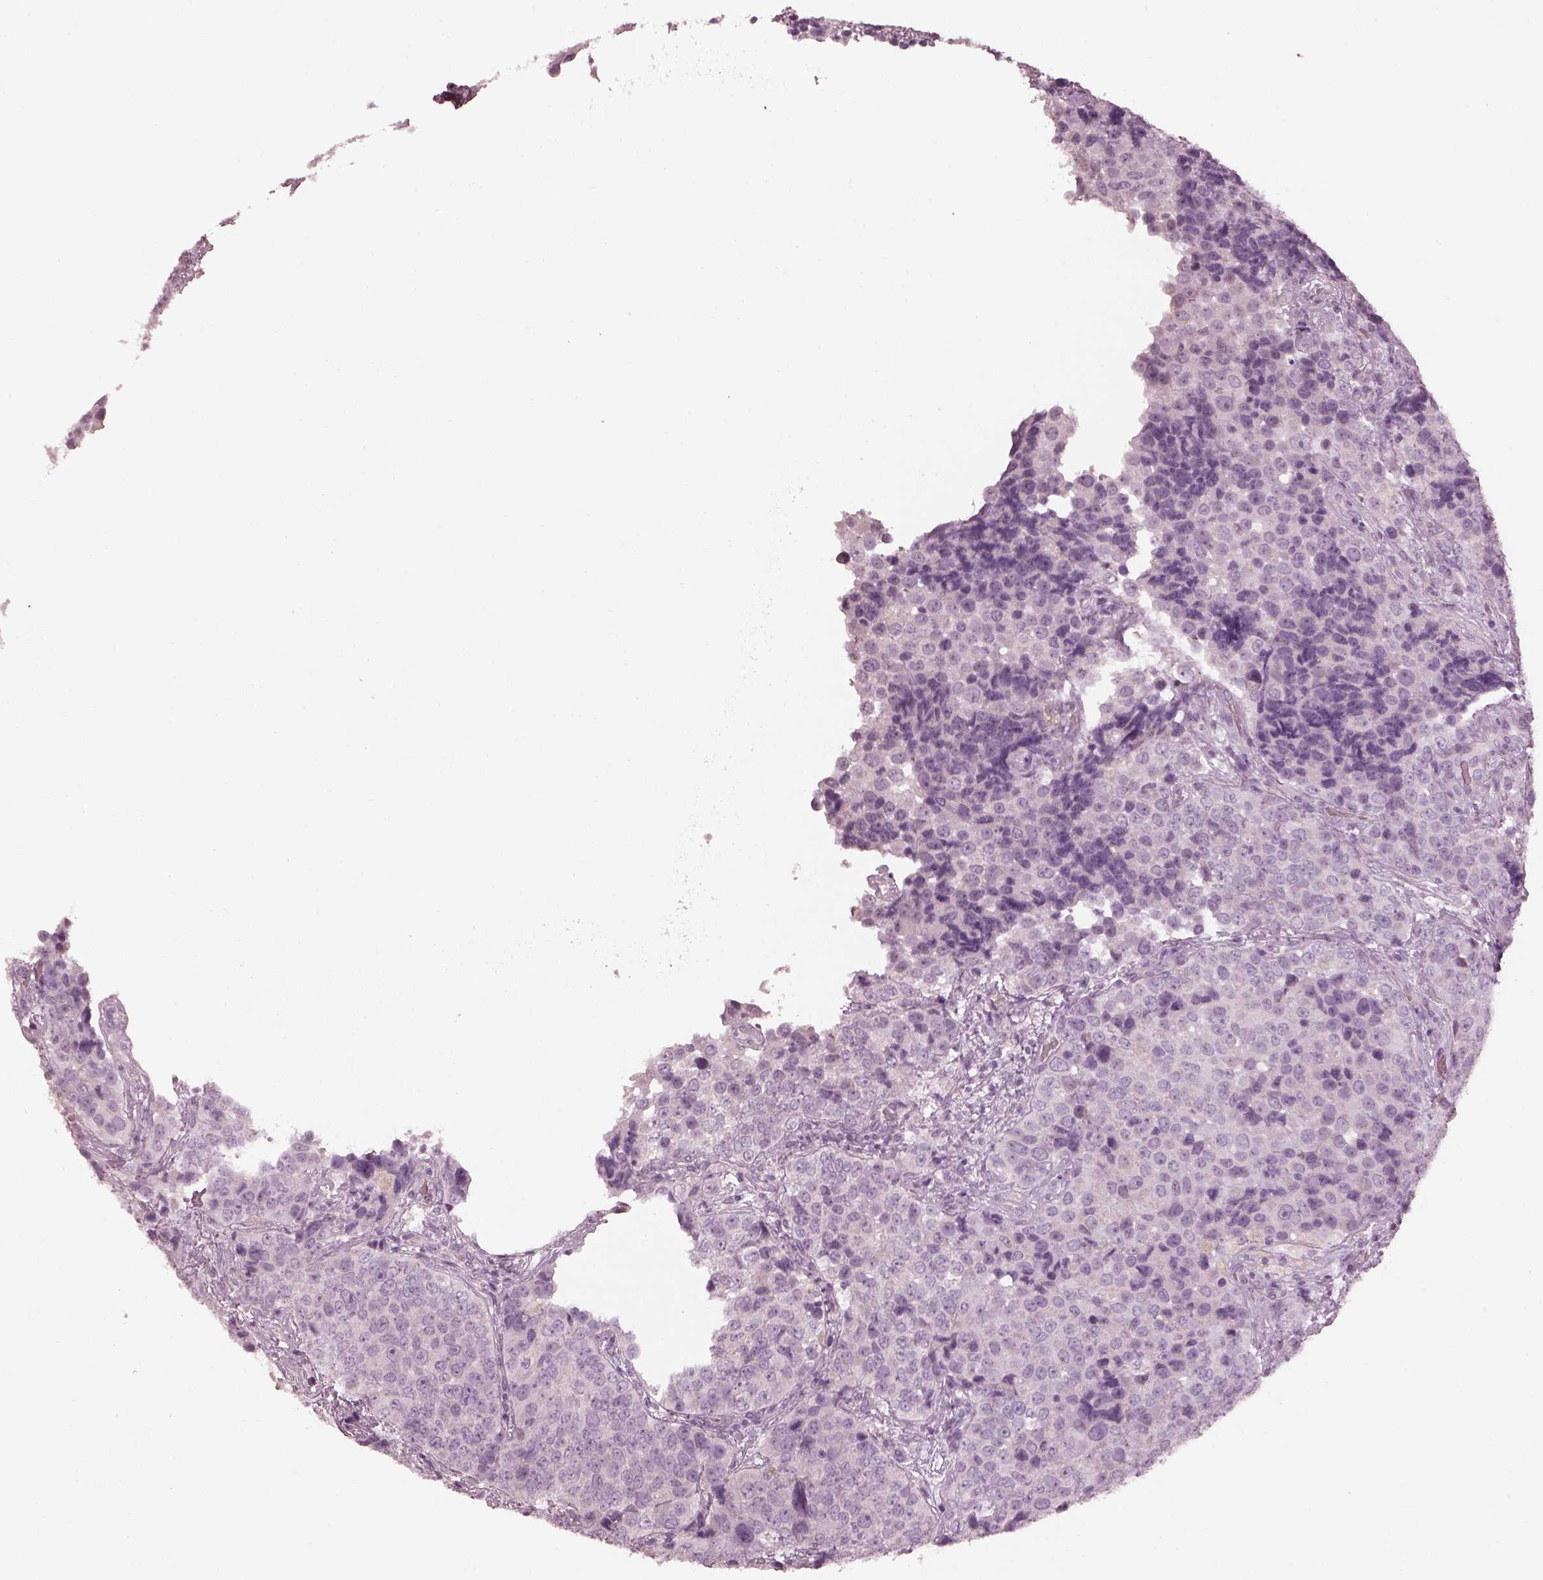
{"staining": {"intensity": "negative", "quantity": "none", "location": "none"}, "tissue": "urothelial cancer", "cell_type": "Tumor cells", "image_type": "cancer", "snomed": [{"axis": "morphology", "description": "Urothelial carcinoma, NOS"}, {"axis": "topography", "description": "Urinary bladder"}], "caption": "The IHC histopathology image has no significant positivity in tumor cells of urothelial cancer tissue. (Immunohistochemistry, brightfield microscopy, high magnification).", "gene": "RSPH9", "patient": {"sex": "male", "age": 52}}